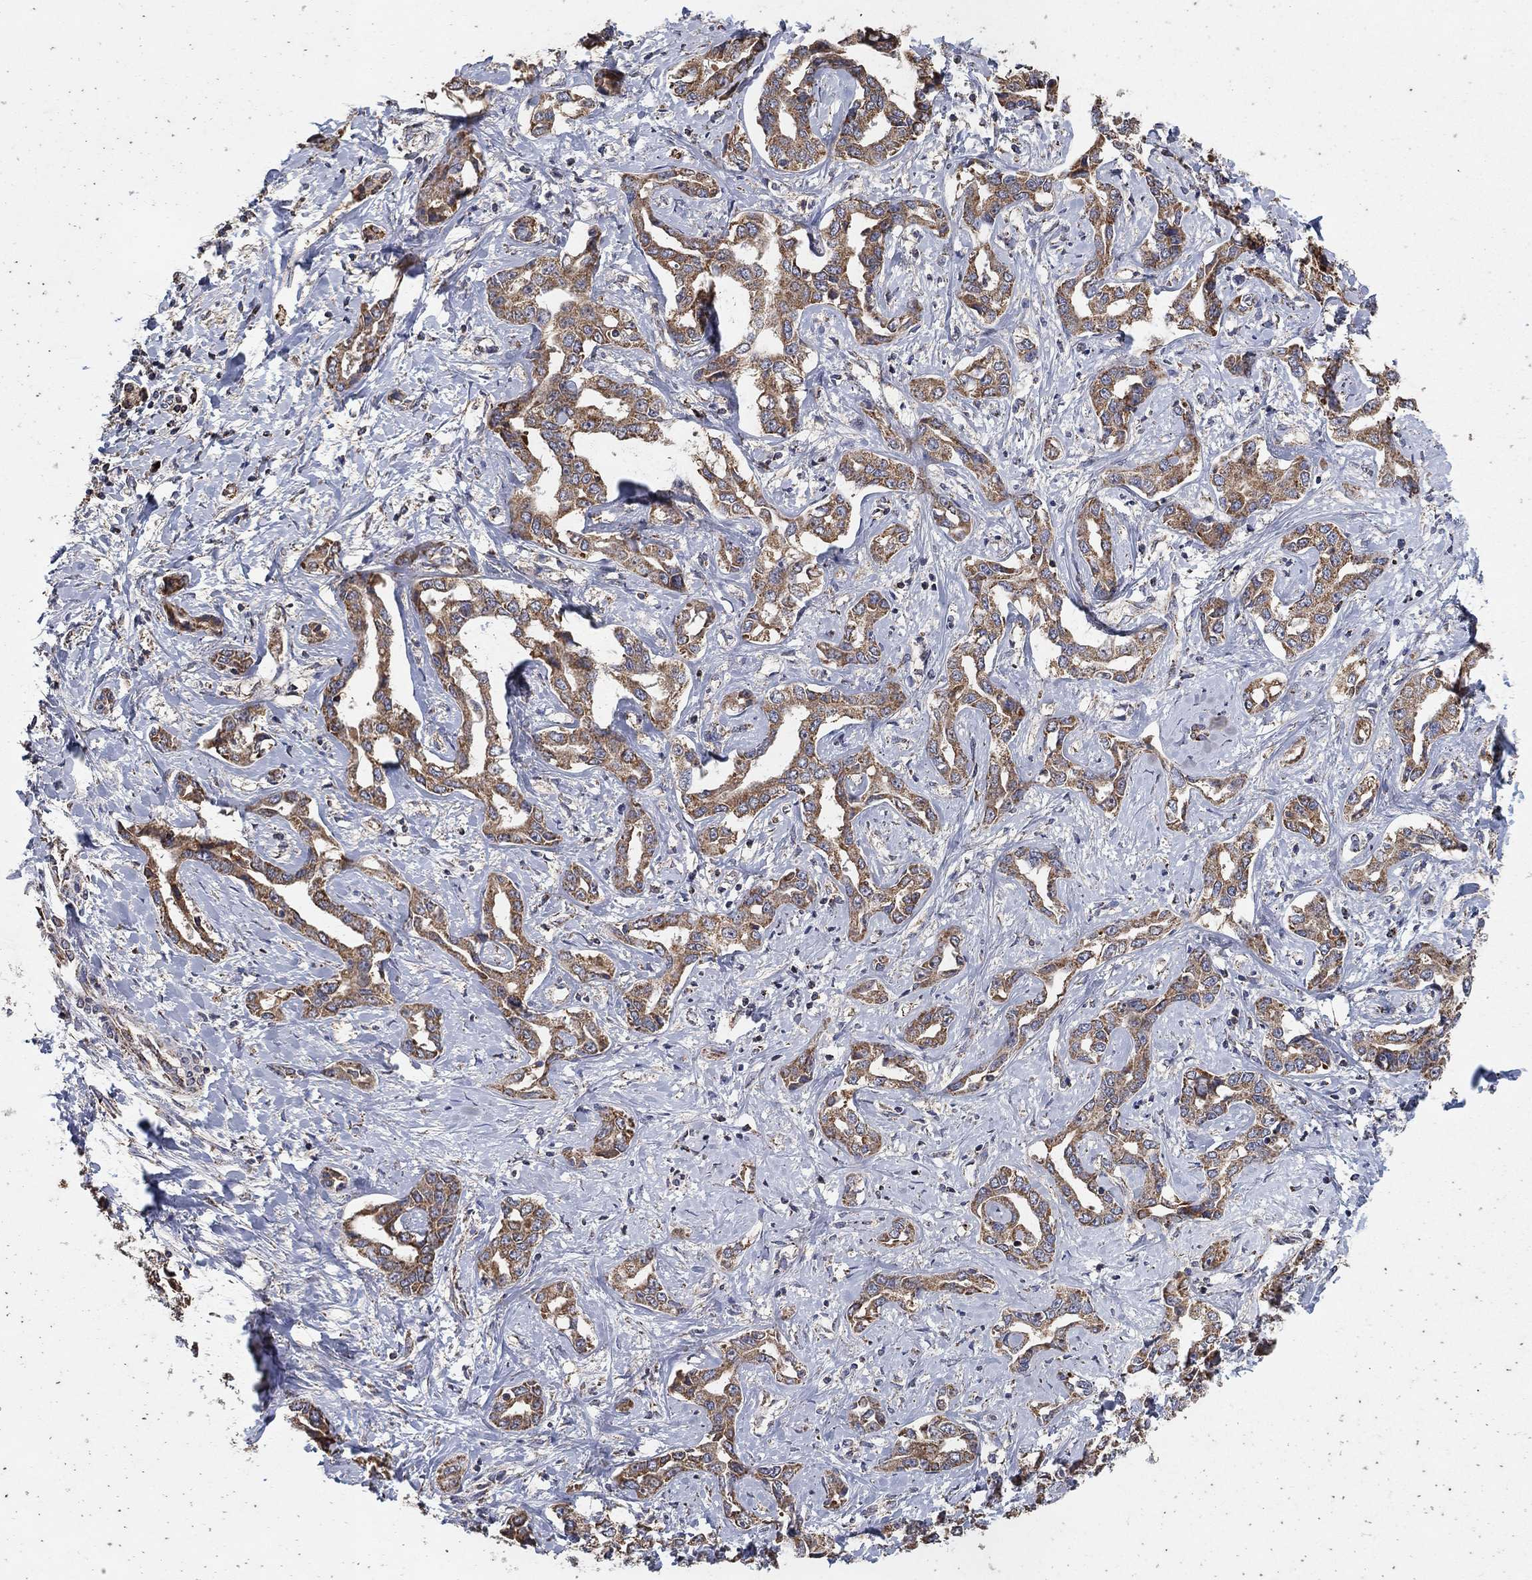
{"staining": {"intensity": "moderate", "quantity": ">75%", "location": "cytoplasmic/membranous"}, "tissue": "liver cancer", "cell_type": "Tumor cells", "image_type": "cancer", "snomed": [{"axis": "morphology", "description": "Cholangiocarcinoma"}, {"axis": "topography", "description": "Liver"}], "caption": "Human liver cholangiocarcinoma stained for a protein (brown) displays moderate cytoplasmic/membranous positive staining in about >75% of tumor cells.", "gene": "GPSM1", "patient": {"sex": "male", "age": 59}}